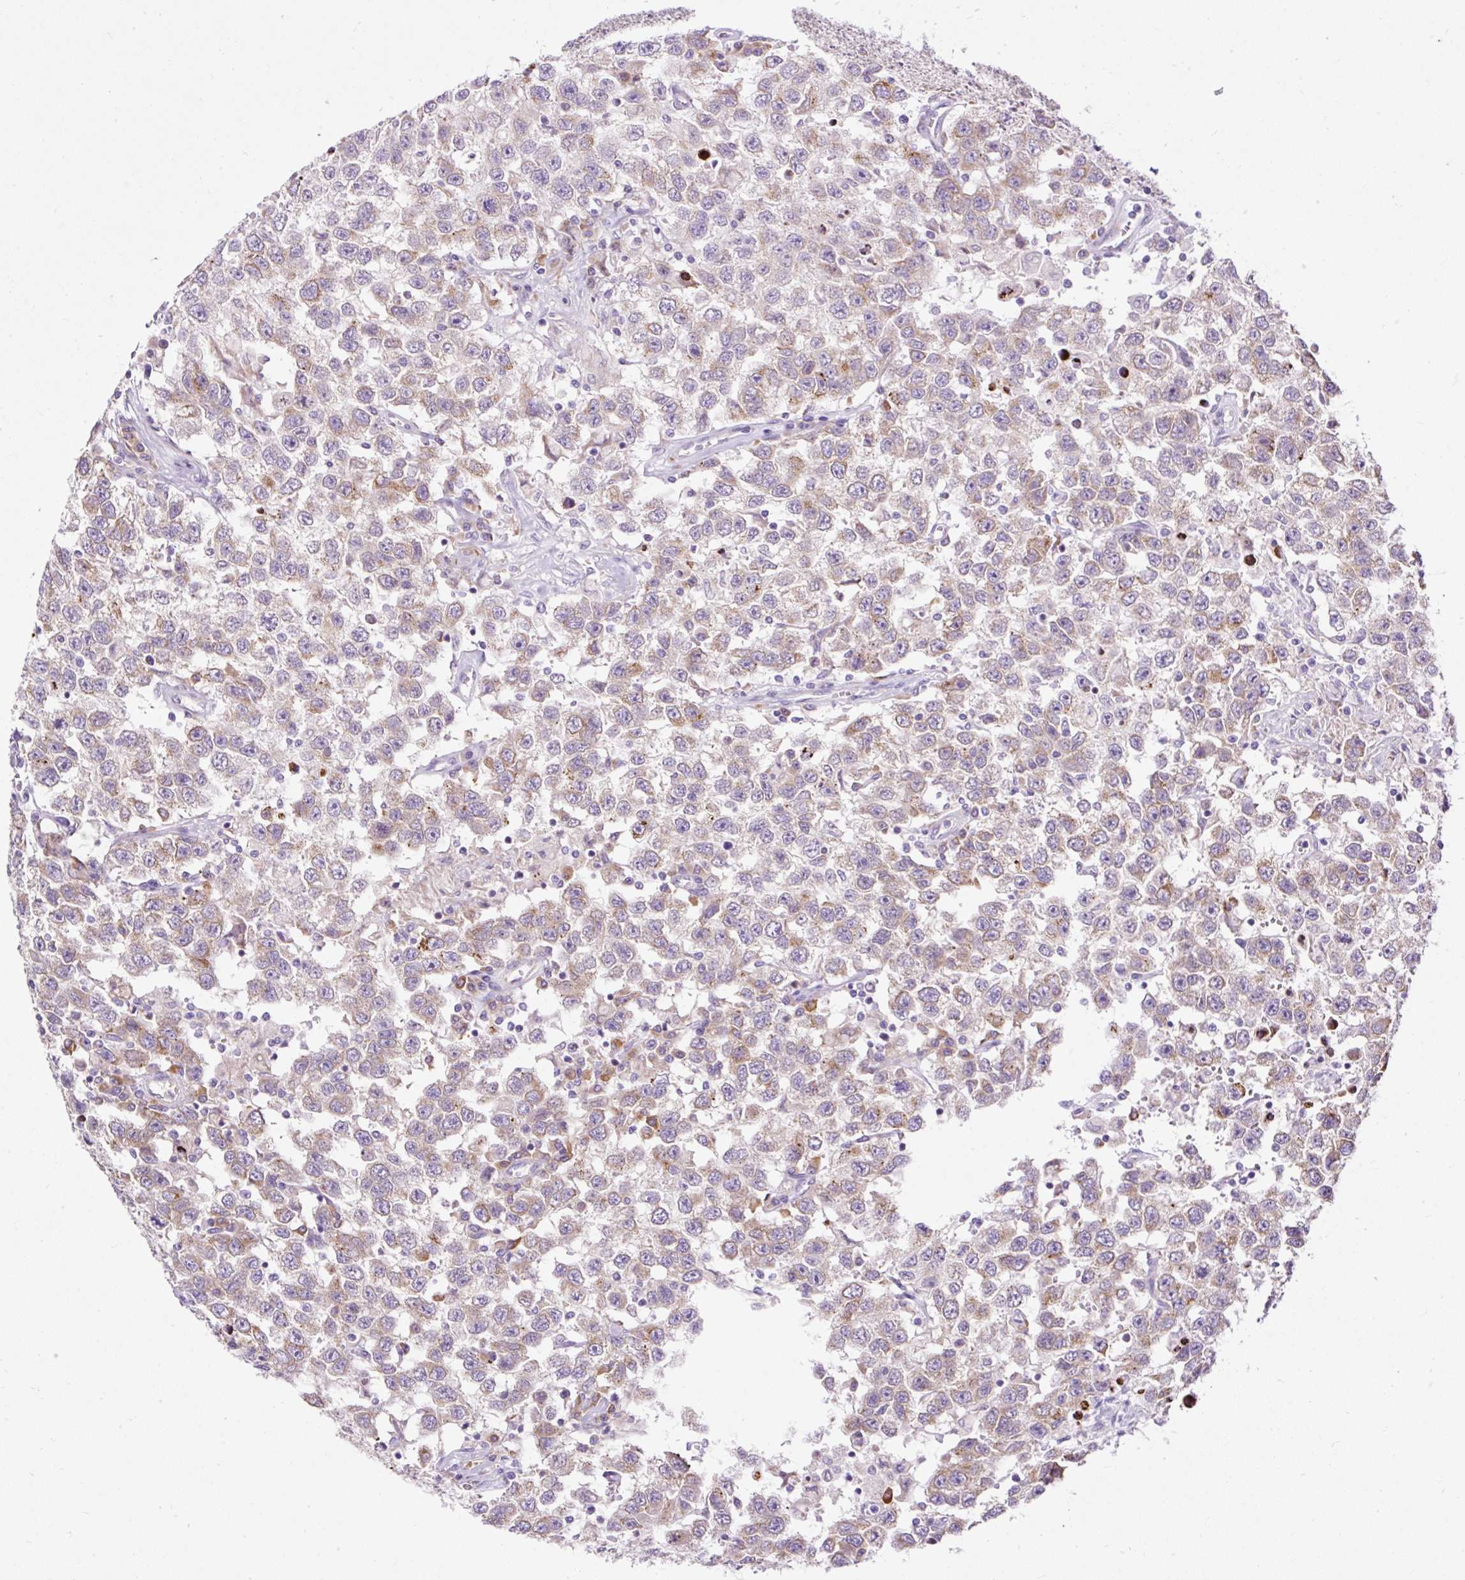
{"staining": {"intensity": "weak", "quantity": ">75%", "location": "cytoplasmic/membranous"}, "tissue": "testis cancer", "cell_type": "Tumor cells", "image_type": "cancer", "snomed": [{"axis": "morphology", "description": "Seminoma, NOS"}, {"axis": "topography", "description": "Testis"}], "caption": "Immunohistochemical staining of human seminoma (testis) shows low levels of weak cytoplasmic/membranous protein expression in about >75% of tumor cells. The protein is shown in brown color, while the nuclei are stained blue.", "gene": "FMC1", "patient": {"sex": "male", "age": 41}}